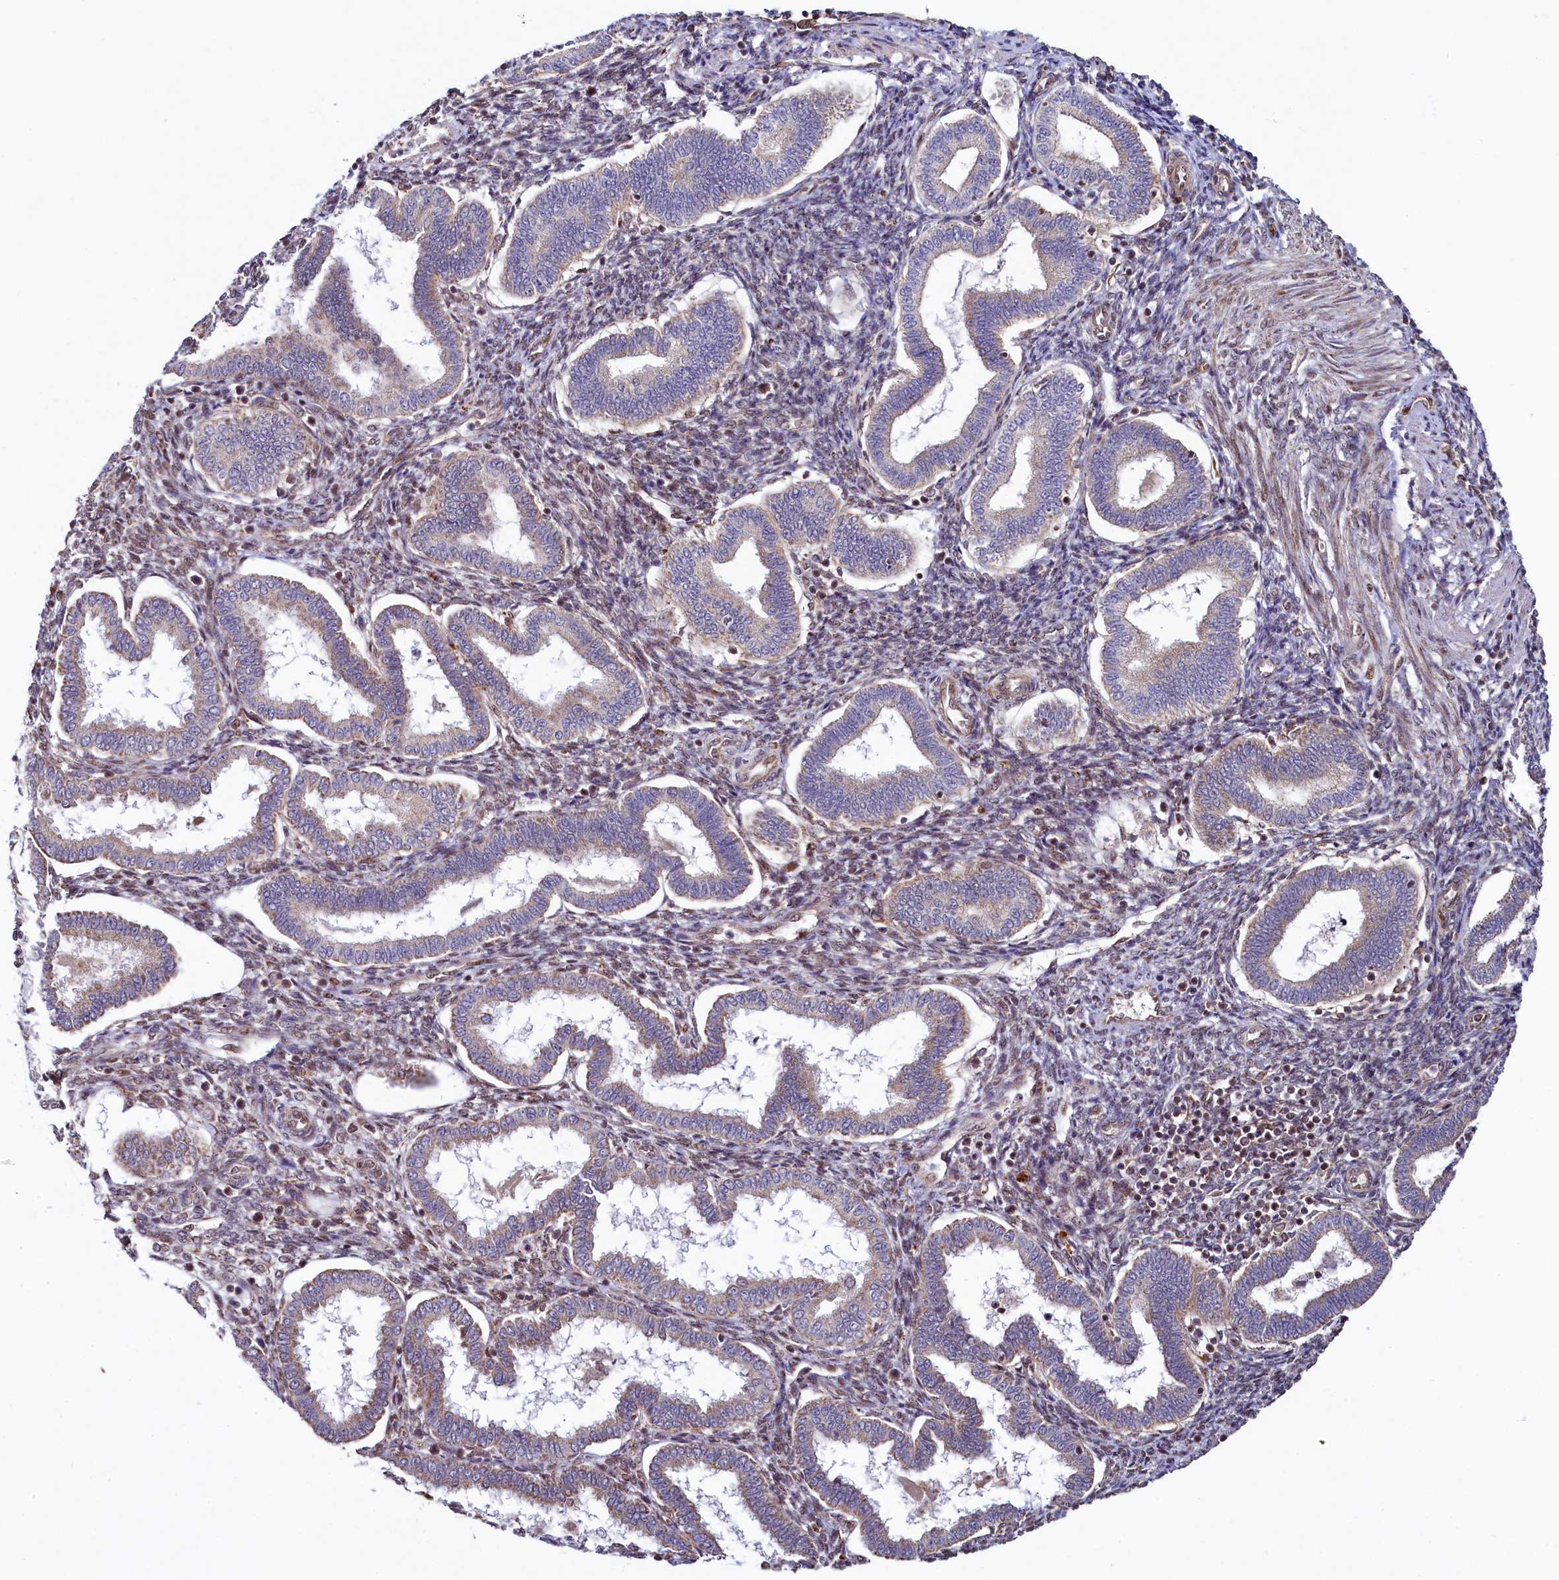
{"staining": {"intensity": "moderate", "quantity": "25%-75%", "location": "cytoplasmic/membranous,nuclear"}, "tissue": "endometrium", "cell_type": "Cells in endometrial stroma", "image_type": "normal", "snomed": [{"axis": "morphology", "description": "Normal tissue, NOS"}, {"axis": "topography", "description": "Endometrium"}], "caption": "High-magnification brightfield microscopy of benign endometrium stained with DAB (3,3'-diaminobenzidine) (brown) and counterstained with hematoxylin (blue). cells in endometrial stroma exhibit moderate cytoplasmic/membranous,nuclear expression is present in approximately25%-75% of cells.", "gene": "ZNF577", "patient": {"sex": "female", "age": 24}}